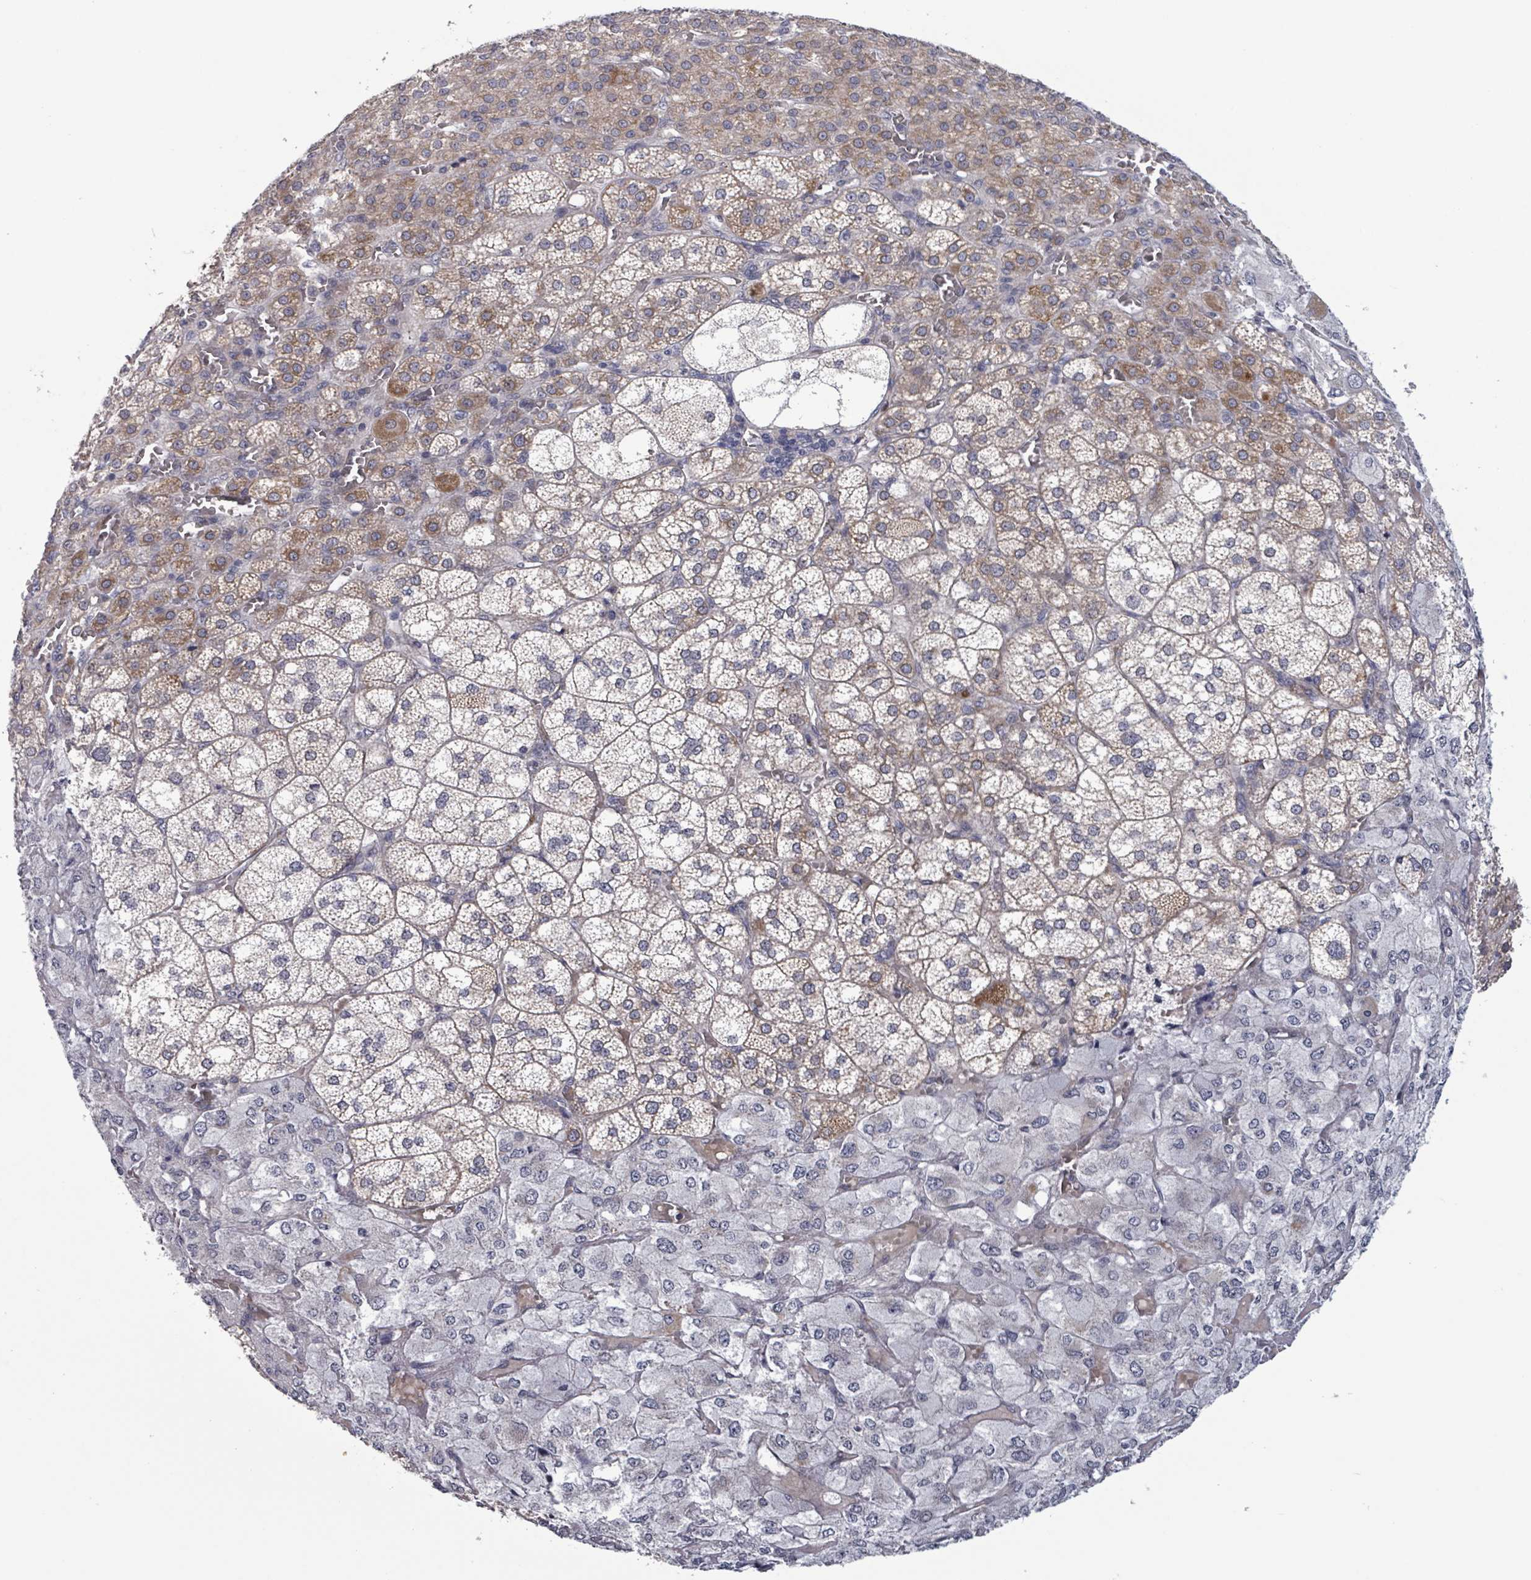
{"staining": {"intensity": "moderate", "quantity": ">75%", "location": "cytoplasmic/membranous"}, "tissue": "adrenal gland", "cell_type": "Glandular cells", "image_type": "normal", "snomed": [{"axis": "morphology", "description": "Normal tissue, NOS"}, {"axis": "topography", "description": "Adrenal gland"}], "caption": "High-magnification brightfield microscopy of normal adrenal gland stained with DAB (3,3'-diaminobenzidine) (brown) and counterstained with hematoxylin (blue). glandular cells exhibit moderate cytoplasmic/membranous staining is identified in about>75% of cells. The staining was performed using DAB (3,3'-diaminobenzidine), with brown indicating positive protein expression. Nuclei are stained blue with hematoxylin.", "gene": "FKBP1A", "patient": {"sex": "female", "age": 60}}